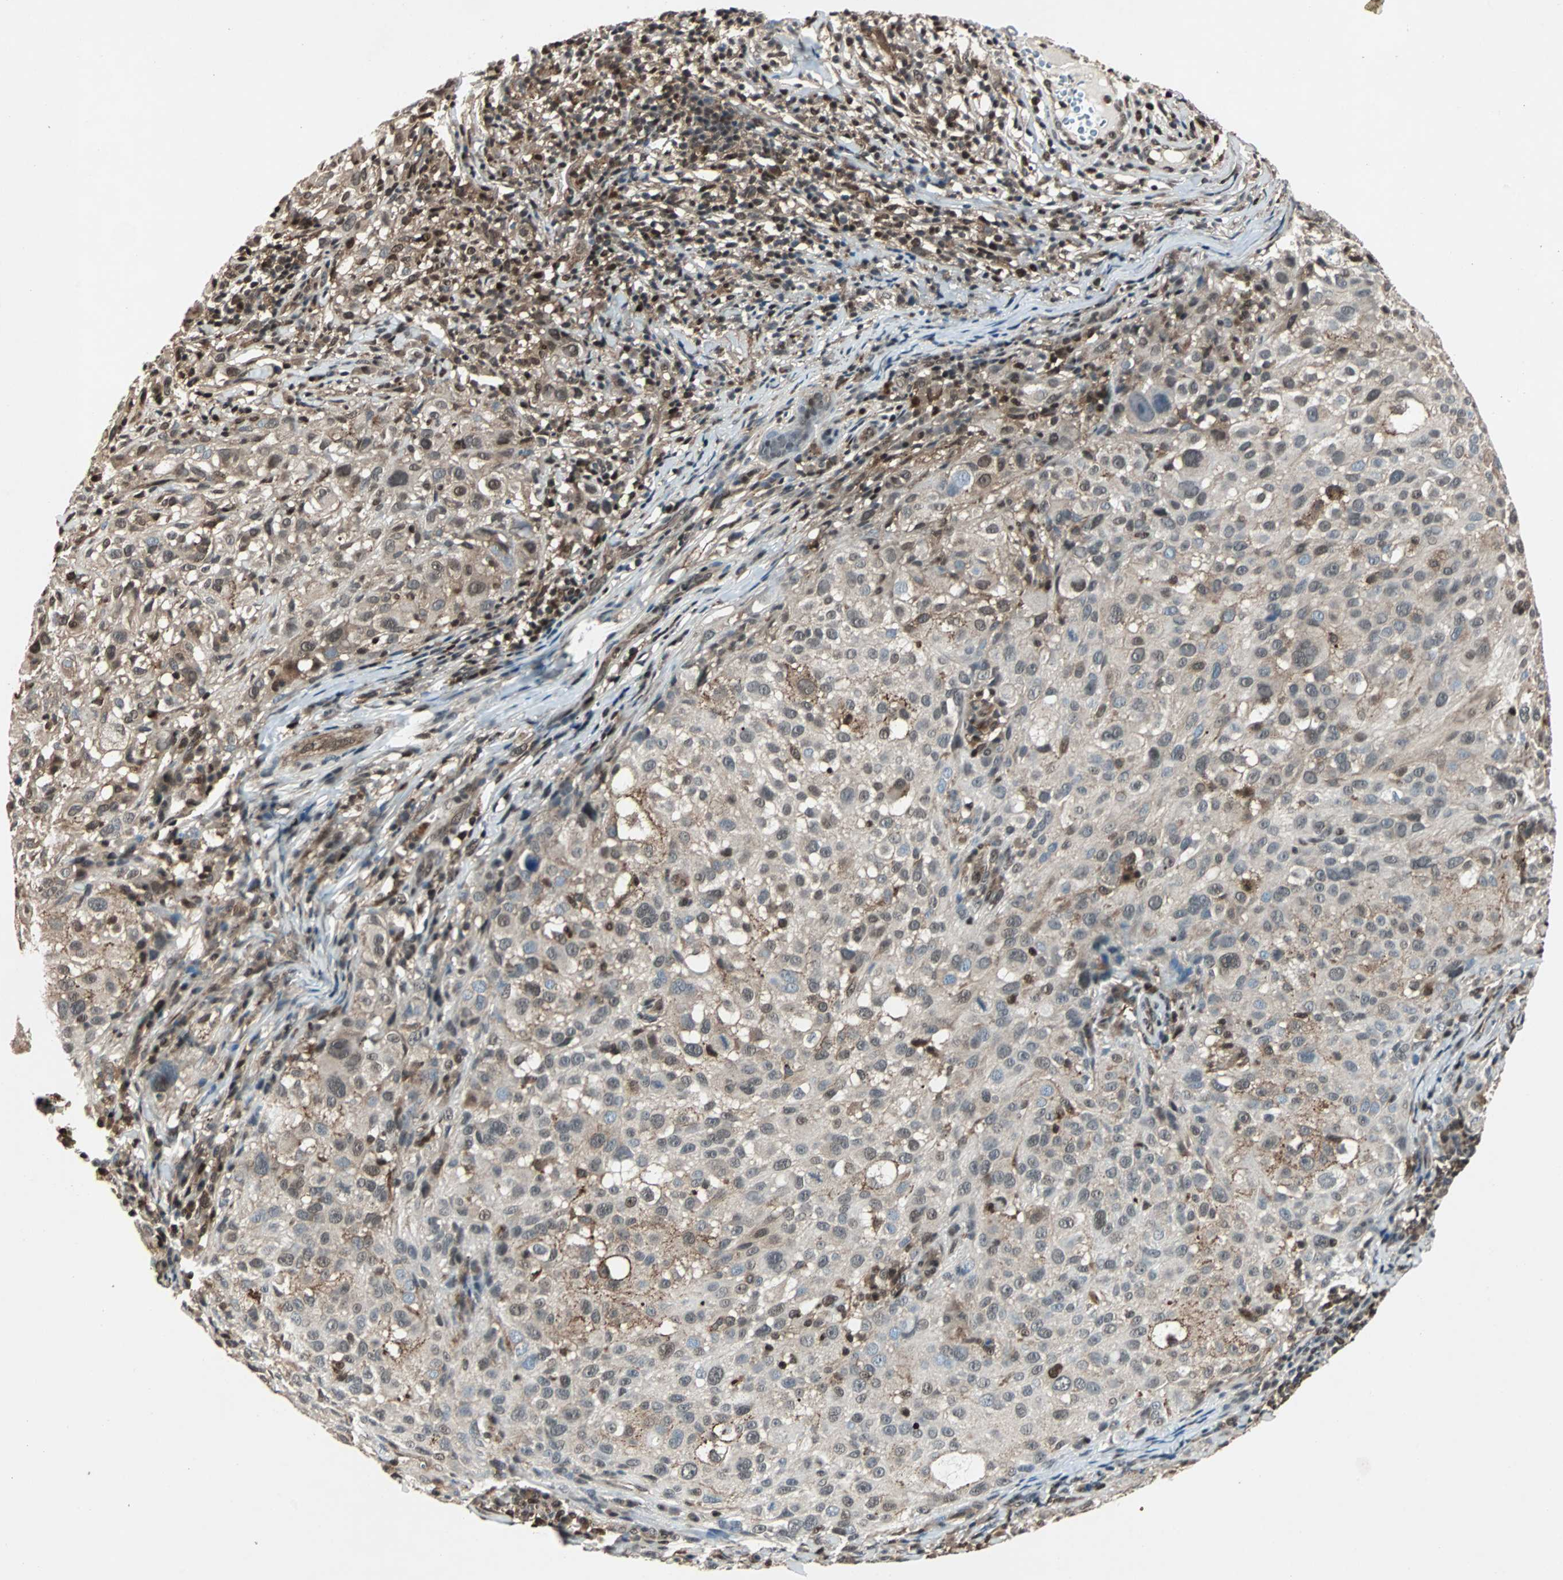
{"staining": {"intensity": "weak", "quantity": "25%-75%", "location": "cytoplasmic/membranous,nuclear"}, "tissue": "melanoma", "cell_type": "Tumor cells", "image_type": "cancer", "snomed": [{"axis": "morphology", "description": "Necrosis, NOS"}, {"axis": "morphology", "description": "Malignant melanoma, NOS"}, {"axis": "topography", "description": "Skin"}], "caption": "A high-resolution histopathology image shows immunohistochemistry (IHC) staining of melanoma, which exhibits weak cytoplasmic/membranous and nuclear staining in approximately 25%-75% of tumor cells.", "gene": "ACLY", "patient": {"sex": "female", "age": 87}}